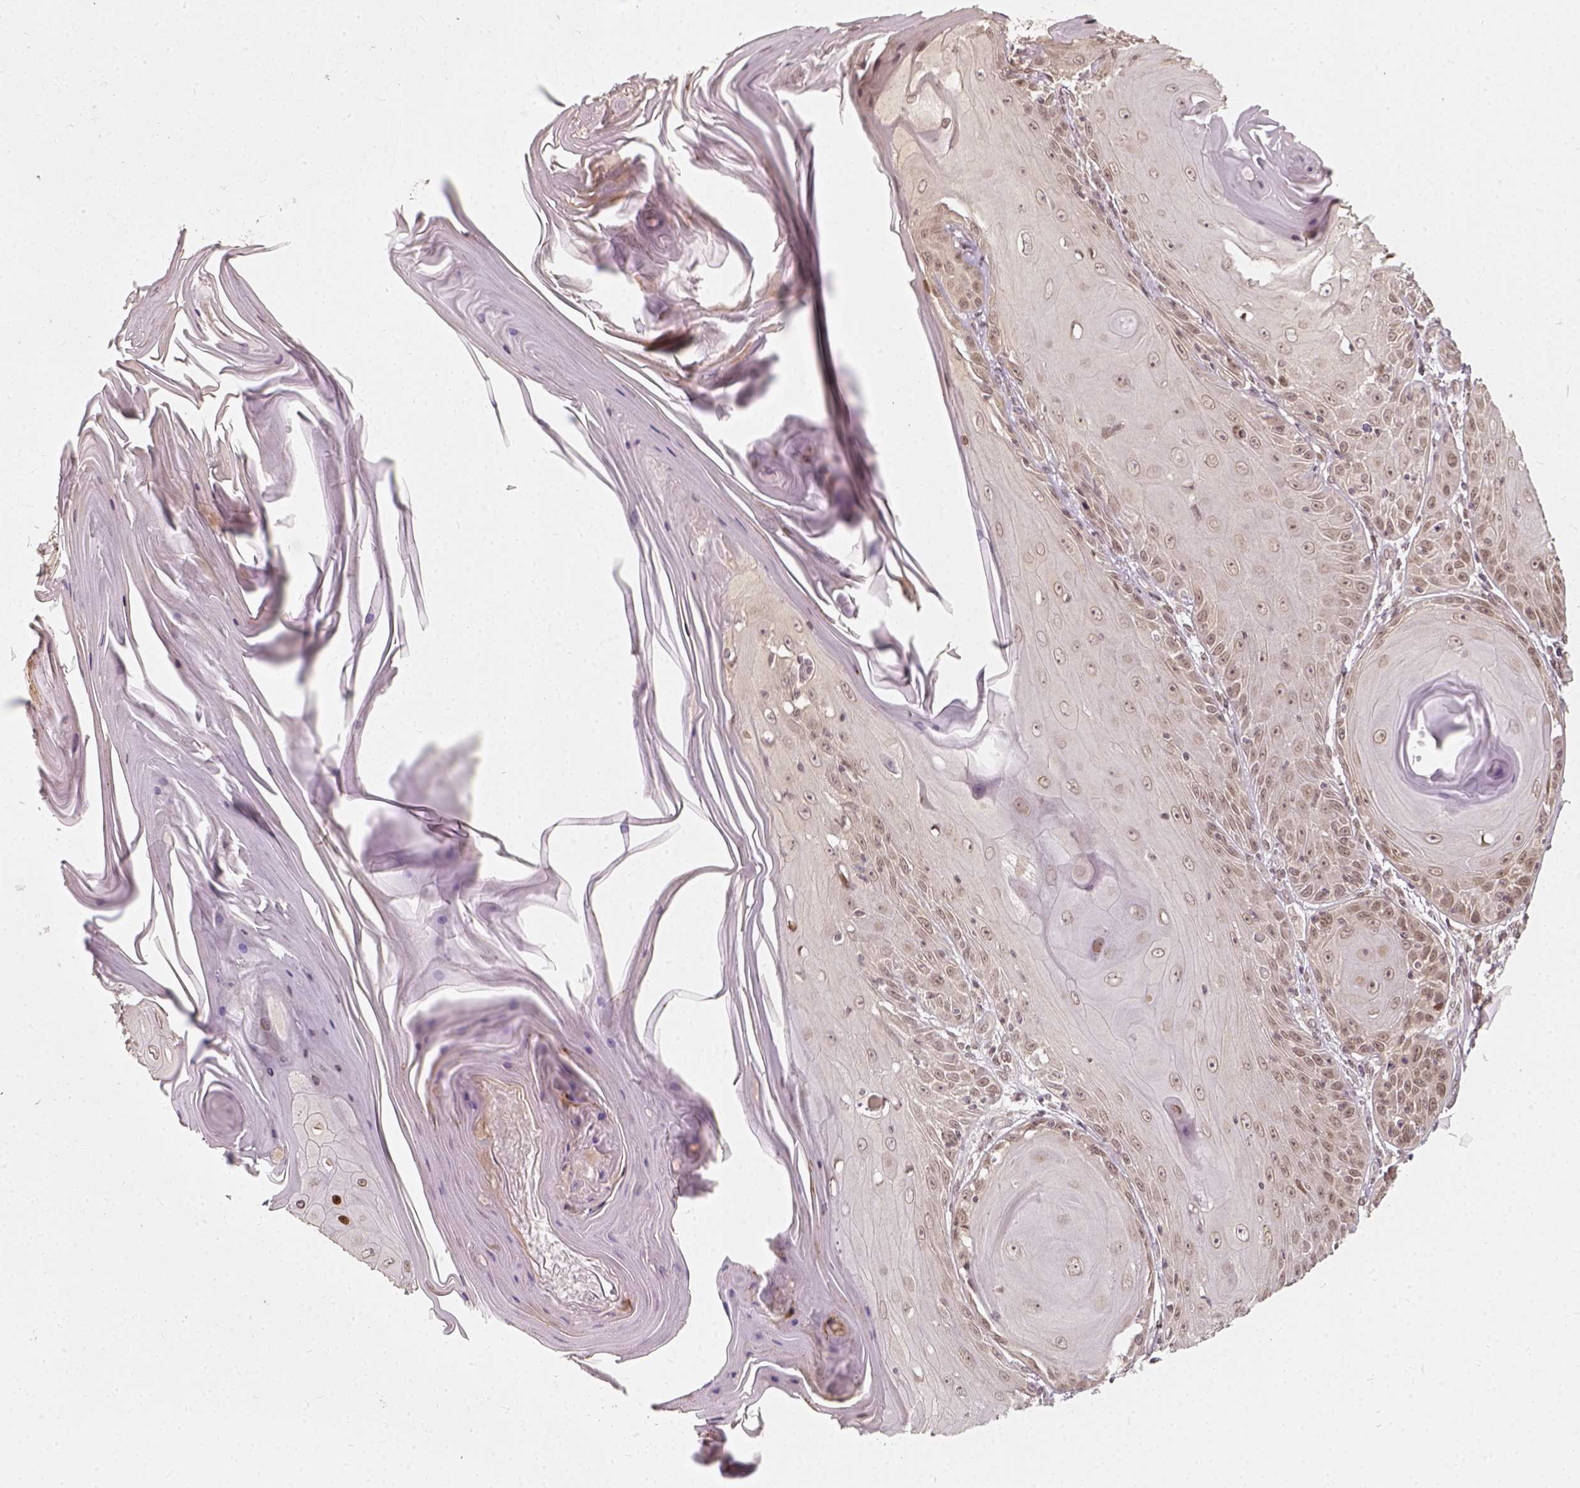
{"staining": {"intensity": "negative", "quantity": "none", "location": "none"}, "tissue": "skin cancer", "cell_type": "Tumor cells", "image_type": "cancer", "snomed": [{"axis": "morphology", "description": "Squamous cell carcinoma, NOS"}, {"axis": "topography", "description": "Skin"}, {"axis": "topography", "description": "Vulva"}], "caption": "Immunohistochemical staining of human squamous cell carcinoma (skin) displays no significant staining in tumor cells. Nuclei are stained in blue.", "gene": "ZMAT3", "patient": {"sex": "female", "age": 85}}